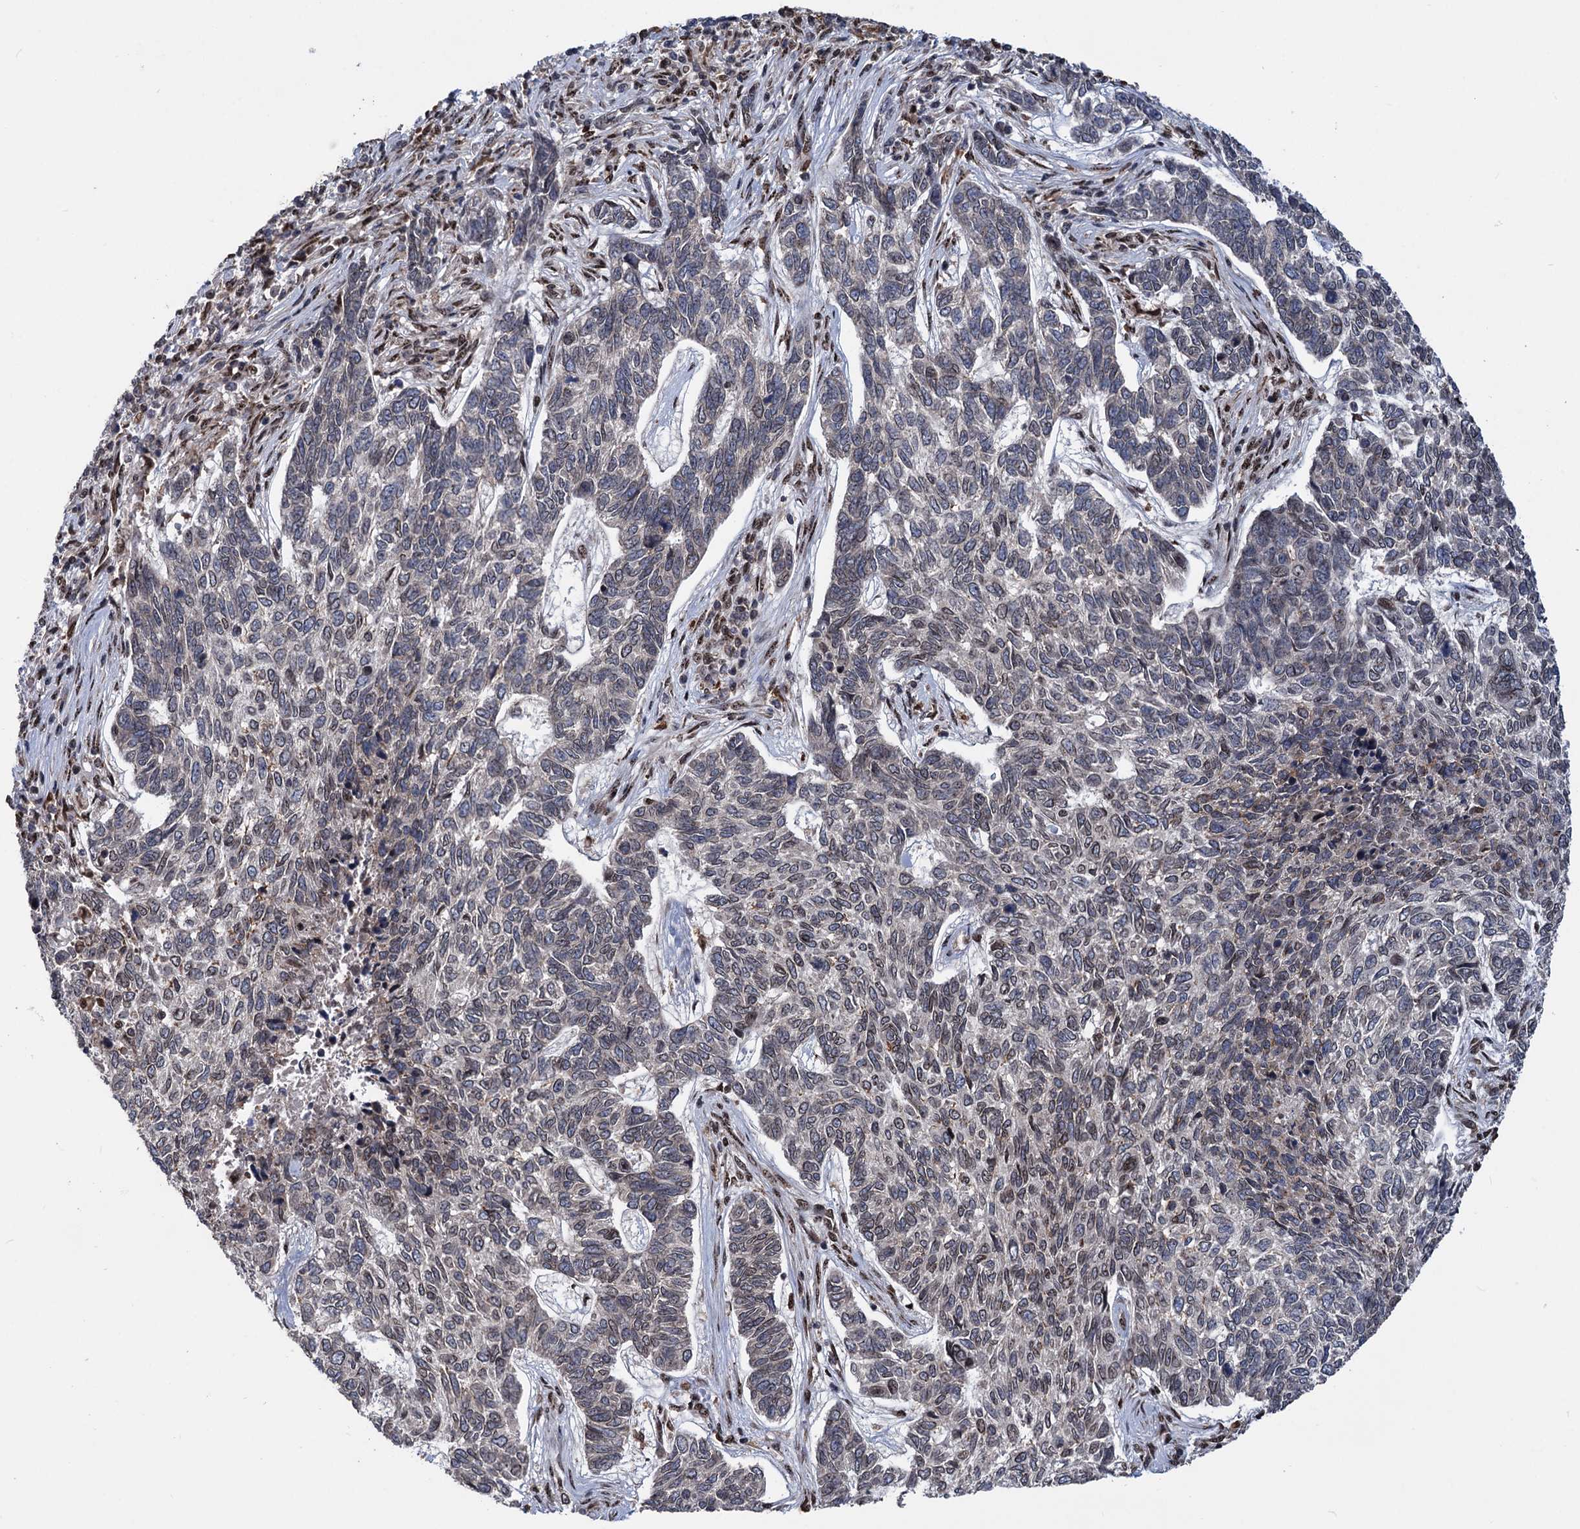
{"staining": {"intensity": "negative", "quantity": "none", "location": "none"}, "tissue": "skin cancer", "cell_type": "Tumor cells", "image_type": "cancer", "snomed": [{"axis": "morphology", "description": "Basal cell carcinoma"}, {"axis": "topography", "description": "Skin"}], "caption": "High power microscopy histopathology image of an immunohistochemistry photomicrograph of skin cancer, revealing no significant expression in tumor cells.", "gene": "MESD", "patient": {"sex": "female", "age": 65}}